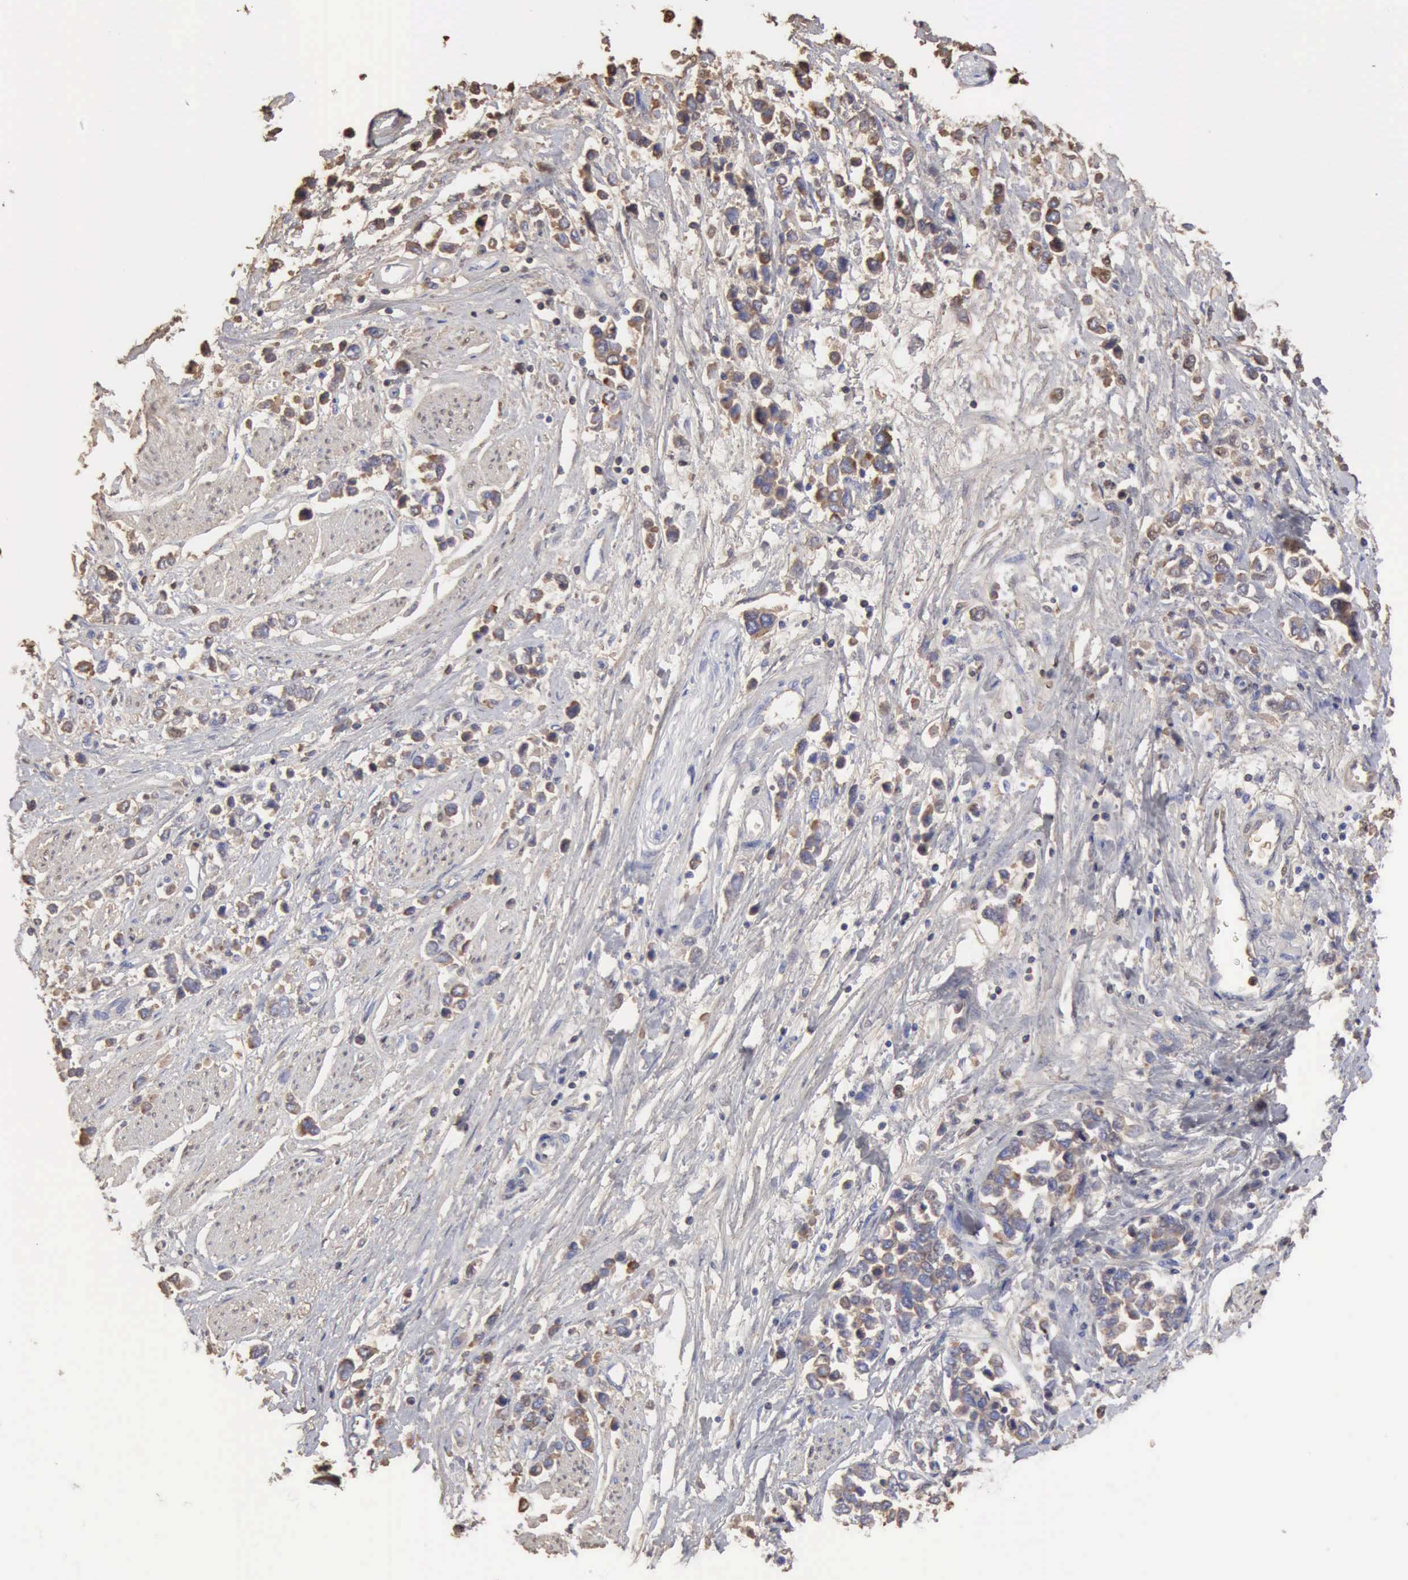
{"staining": {"intensity": "weak", "quantity": "25%-75%", "location": "cytoplasmic/membranous"}, "tissue": "stomach cancer", "cell_type": "Tumor cells", "image_type": "cancer", "snomed": [{"axis": "morphology", "description": "Adenocarcinoma, NOS"}, {"axis": "topography", "description": "Stomach, upper"}], "caption": "IHC histopathology image of neoplastic tissue: human stomach adenocarcinoma stained using immunohistochemistry shows low levels of weak protein expression localized specifically in the cytoplasmic/membranous of tumor cells, appearing as a cytoplasmic/membranous brown color.", "gene": "SERPINA1", "patient": {"sex": "male", "age": 76}}